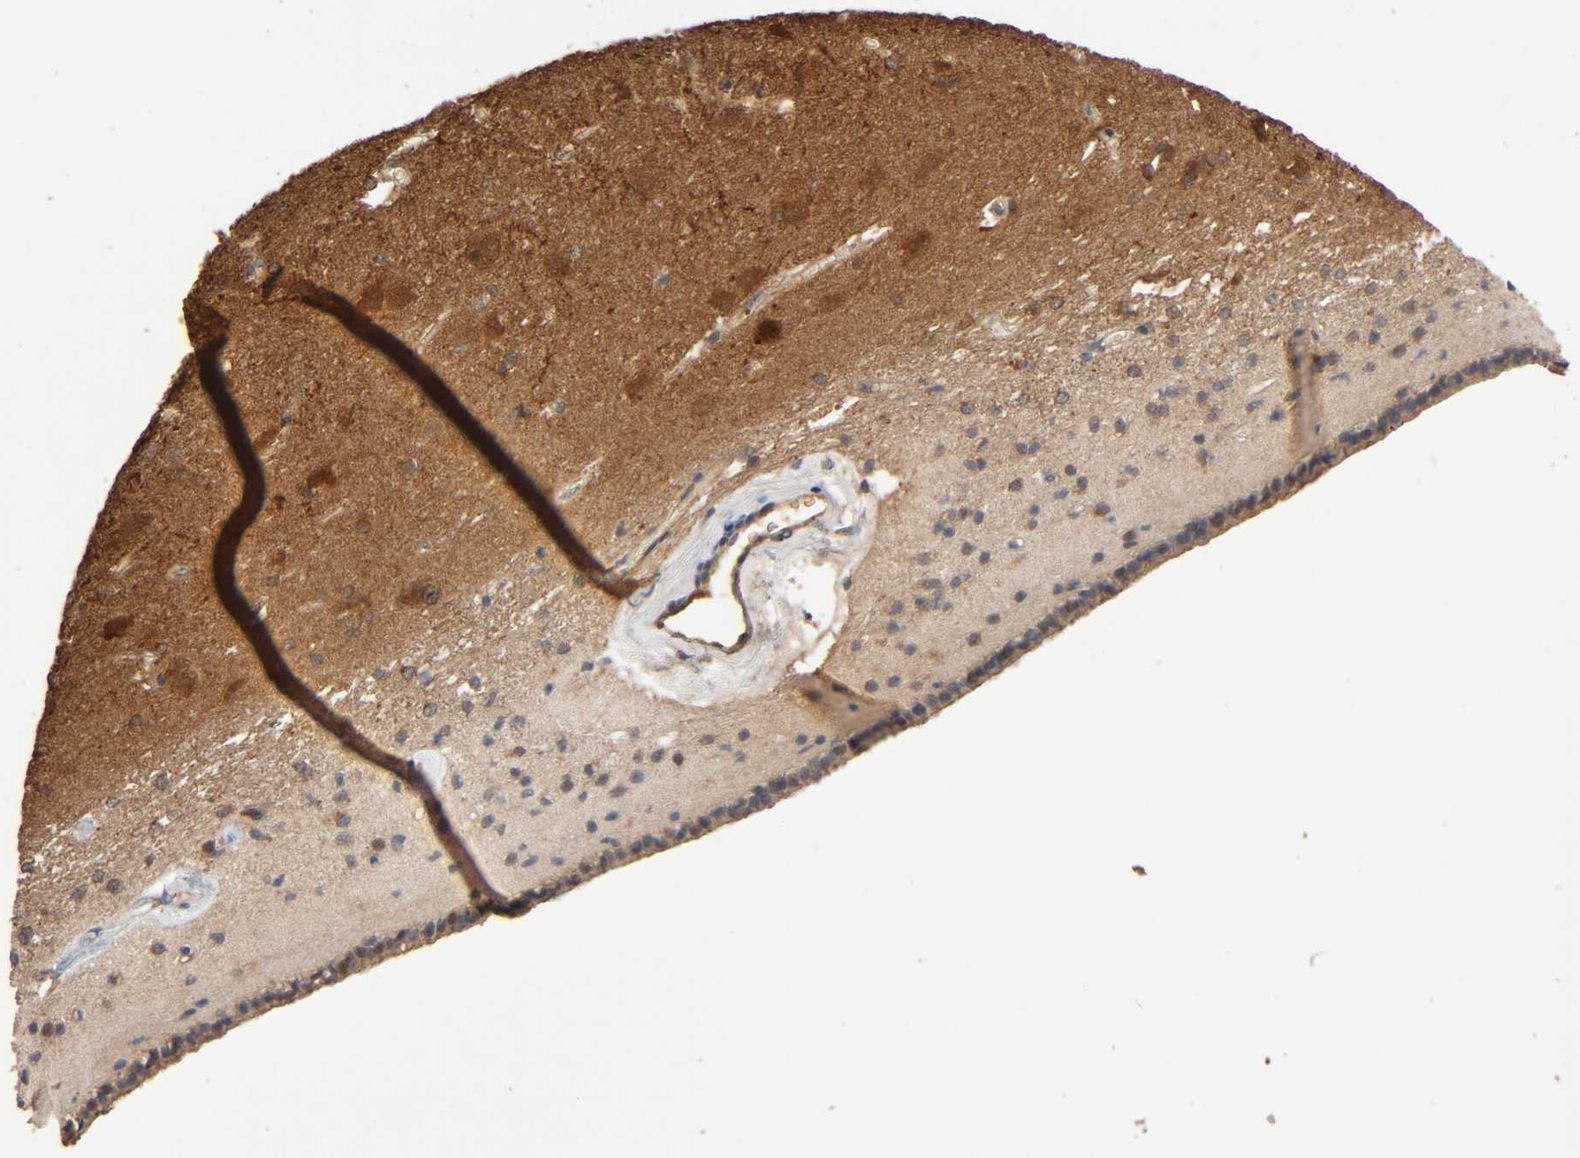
{"staining": {"intensity": "moderate", "quantity": "25%-75%", "location": "cytoplasmic/membranous"}, "tissue": "caudate", "cell_type": "Glial cells", "image_type": "normal", "snomed": [{"axis": "morphology", "description": "Normal tissue, NOS"}, {"axis": "topography", "description": "Lateral ventricle wall"}], "caption": "Glial cells reveal medium levels of moderate cytoplasmic/membranous expression in about 25%-75% of cells in unremarkable caudate.", "gene": "PPP2R1B", "patient": {"sex": "female", "age": 19}}